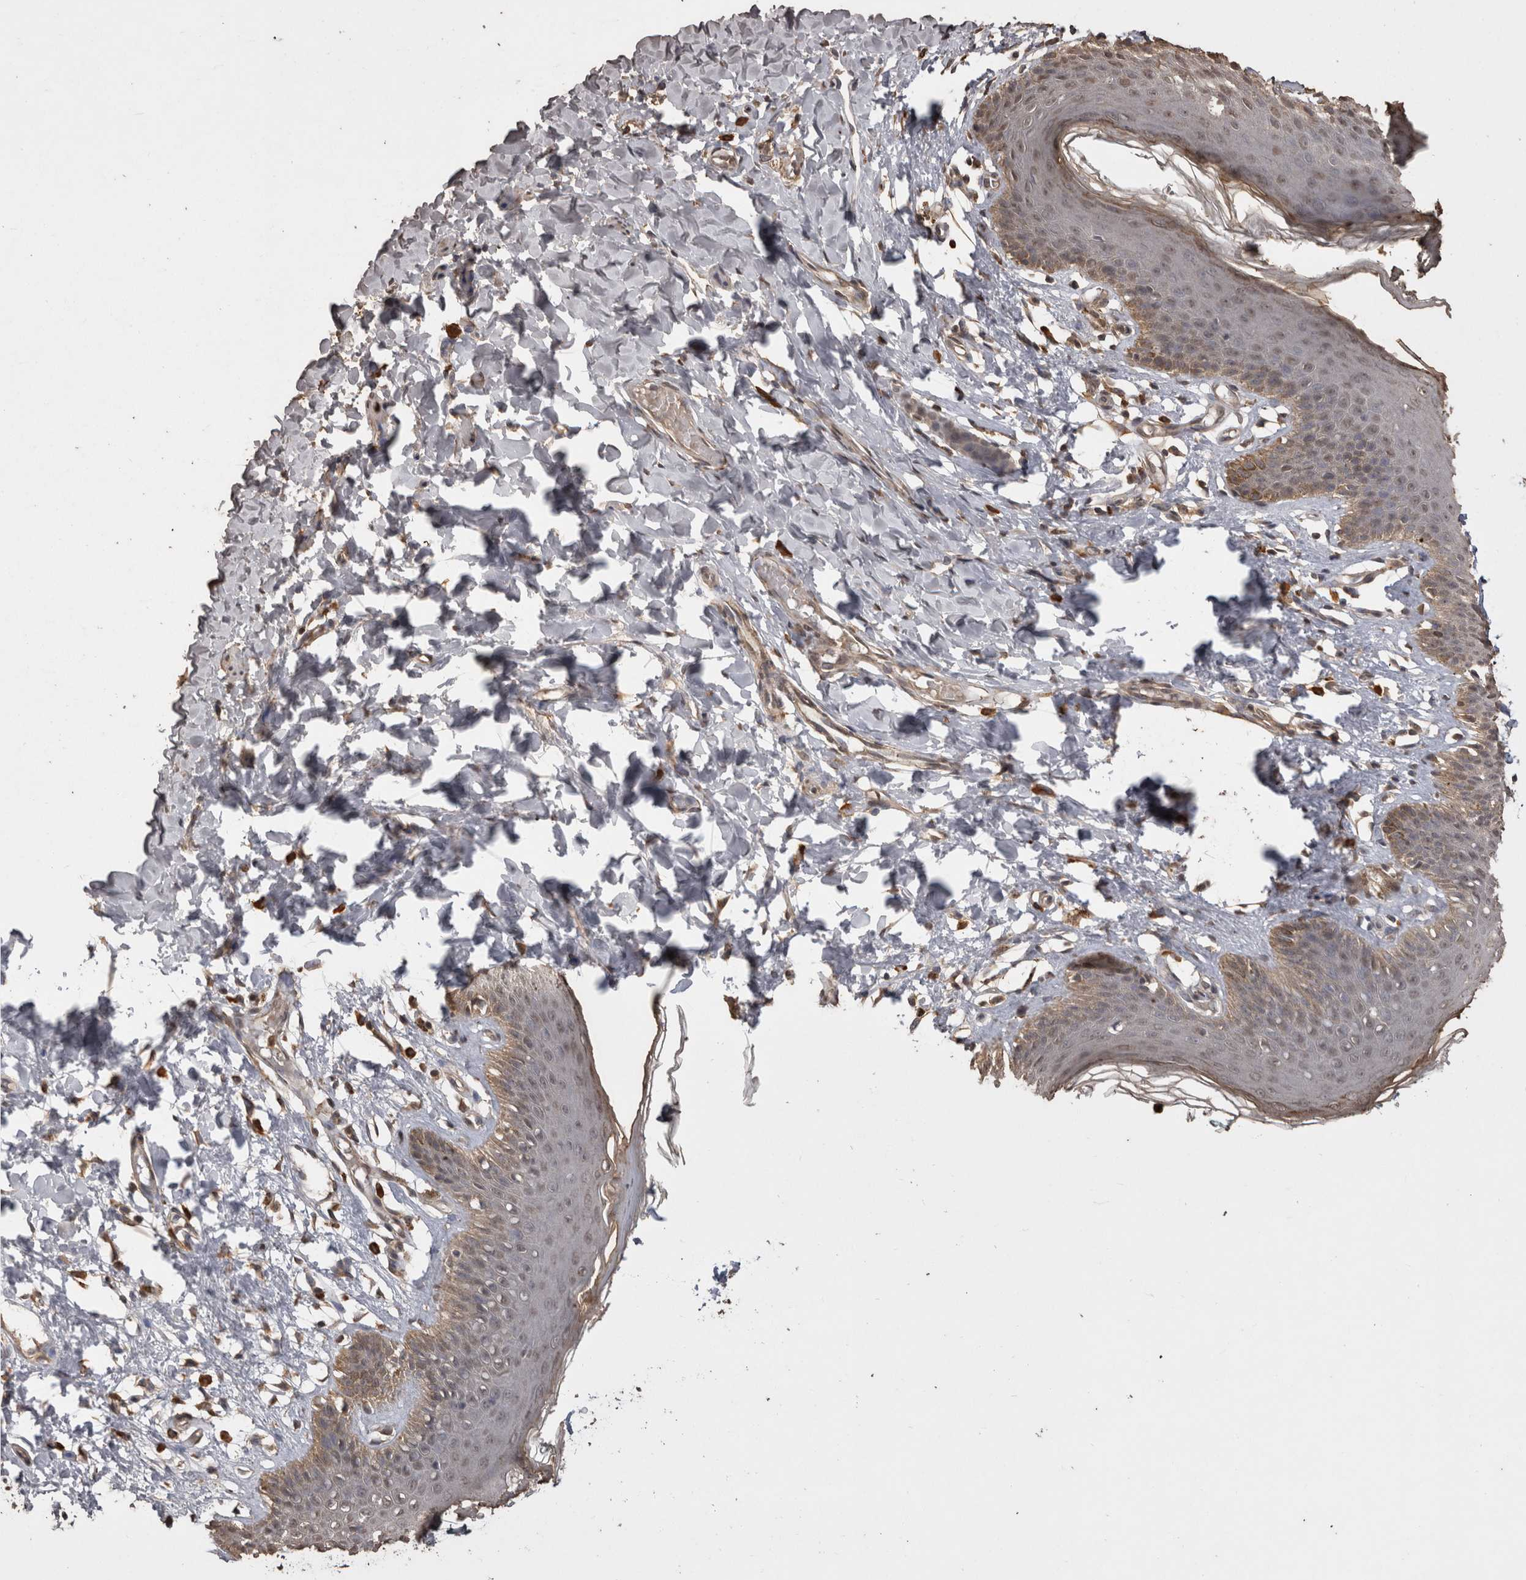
{"staining": {"intensity": "moderate", "quantity": "<25%", "location": "cytoplasmic/membranous"}, "tissue": "skin", "cell_type": "Epidermal cells", "image_type": "normal", "snomed": [{"axis": "morphology", "description": "Normal tissue, NOS"}, {"axis": "topography", "description": "Vulva"}], "caption": "The immunohistochemical stain highlights moderate cytoplasmic/membranous positivity in epidermal cells of benign skin. (brown staining indicates protein expression, while blue staining denotes nuclei).", "gene": "SOCS5", "patient": {"sex": "female", "age": 66}}